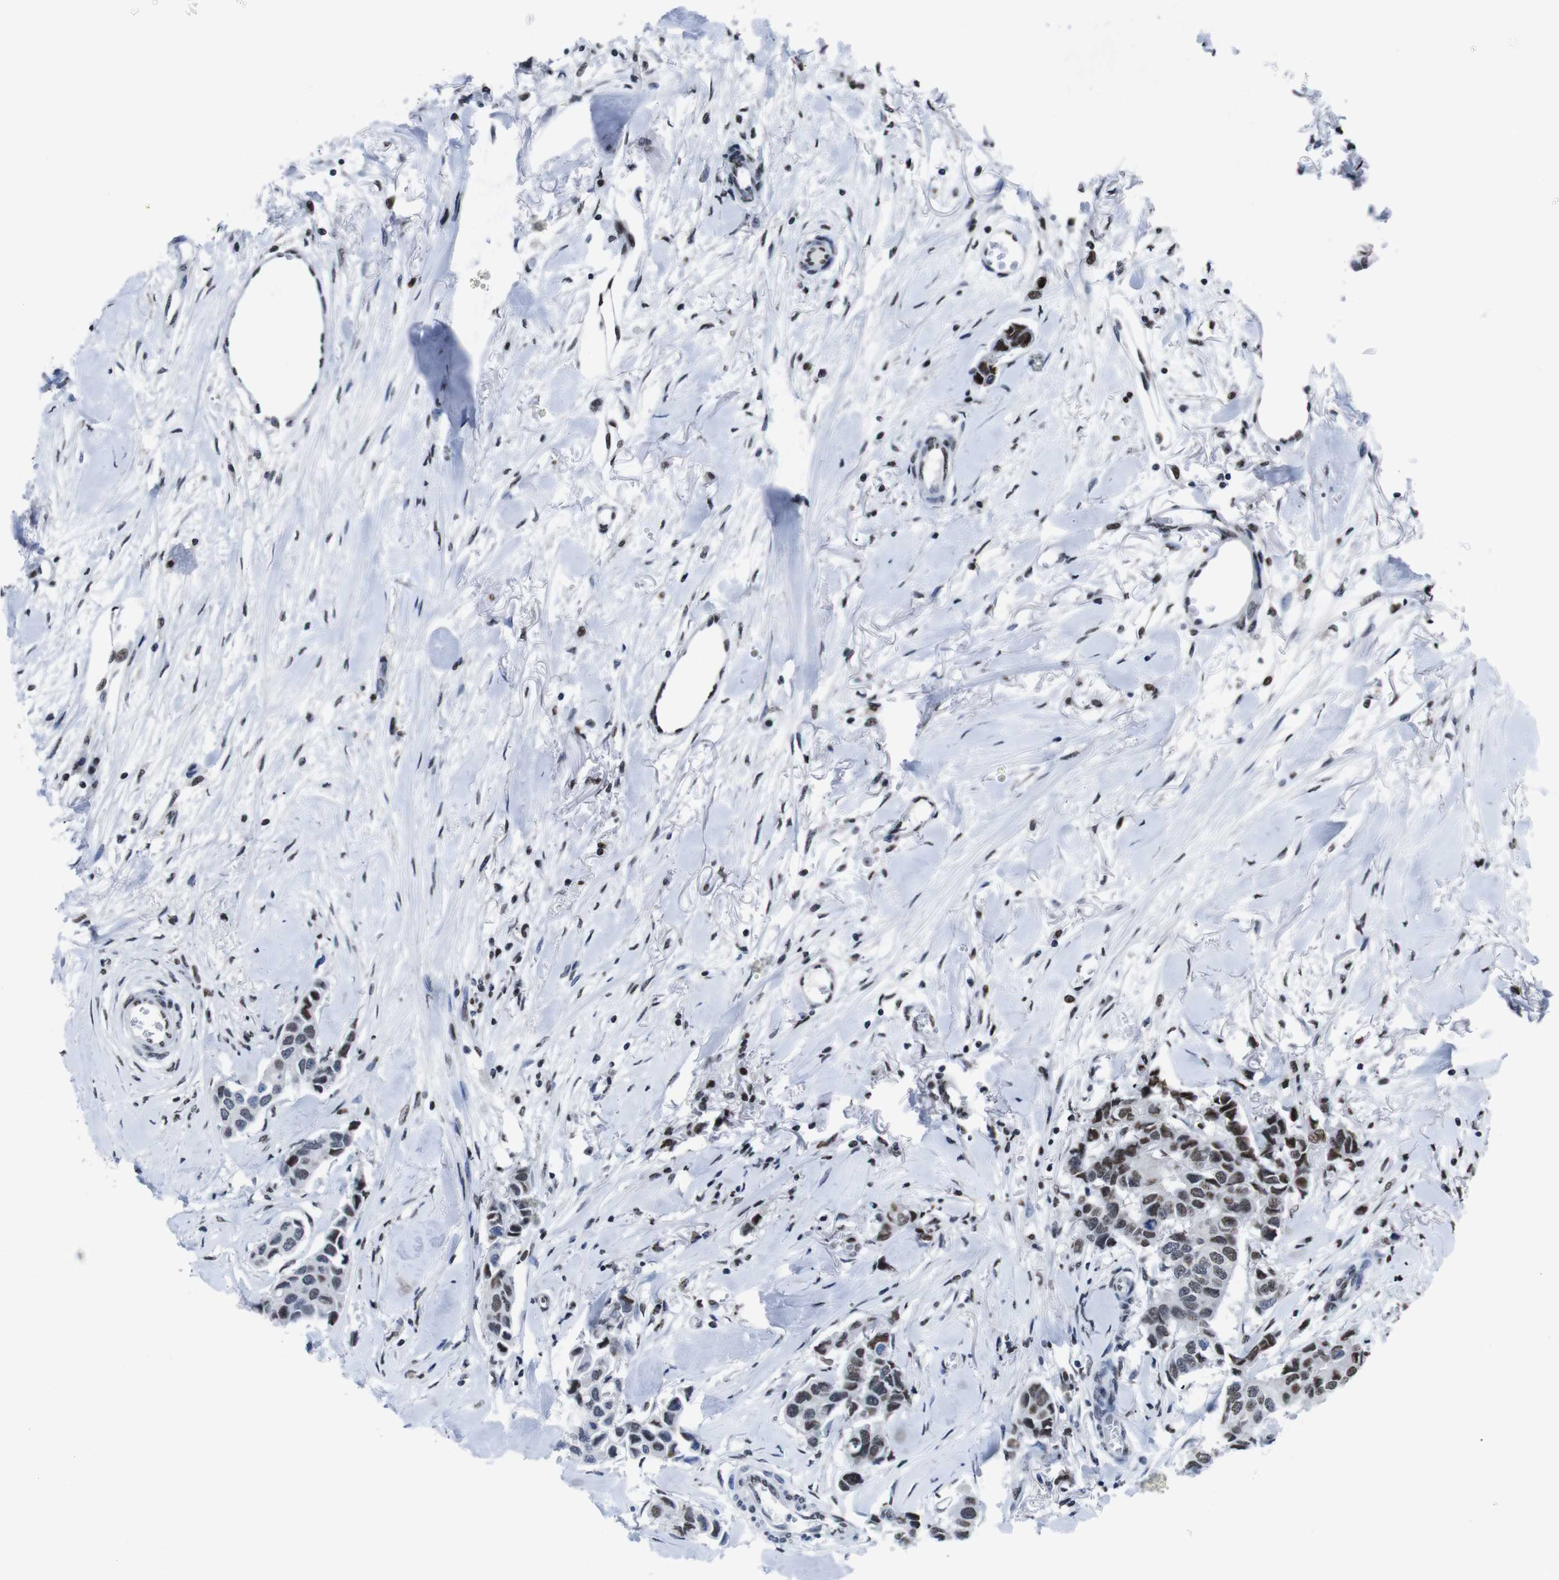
{"staining": {"intensity": "moderate", "quantity": ">75%", "location": "nuclear"}, "tissue": "breast cancer", "cell_type": "Tumor cells", "image_type": "cancer", "snomed": [{"axis": "morphology", "description": "Duct carcinoma"}, {"axis": "topography", "description": "Breast"}], "caption": "Immunohistochemical staining of infiltrating ductal carcinoma (breast) exhibits medium levels of moderate nuclear staining in approximately >75% of tumor cells.", "gene": "PIP4P2", "patient": {"sex": "female", "age": 80}}